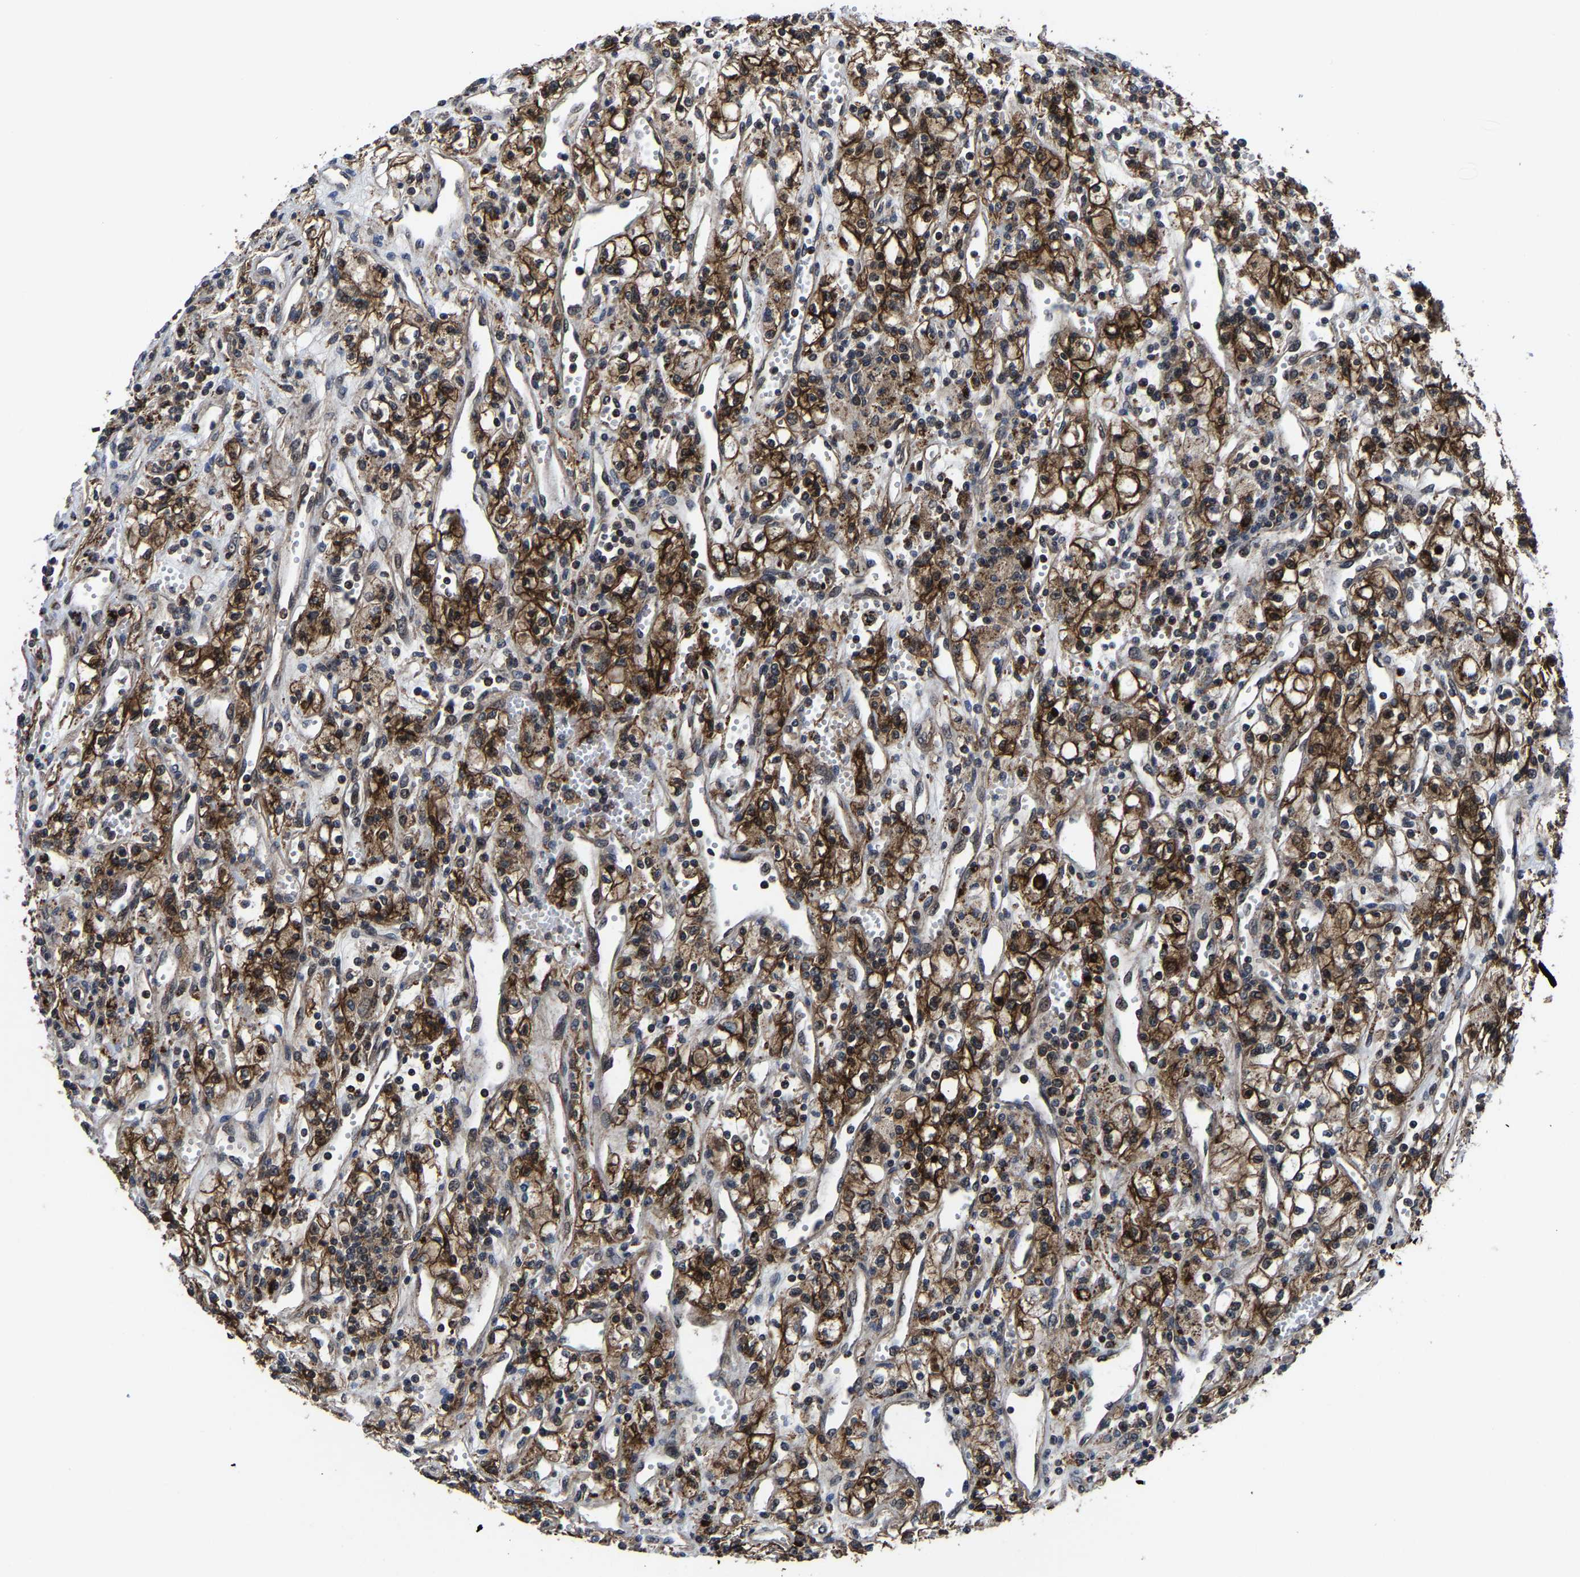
{"staining": {"intensity": "strong", "quantity": ">75%", "location": "cytoplasmic/membranous"}, "tissue": "renal cancer", "cell_type": "Tumor cells", "image_type": "cancer", "snomed": [{"axis": "morphology", "description": "Adenocarcinoma, NOS"}, {"axis": "topography", "description": "Kidney"}], "caption": "Protein expression analysis of human renal cancer reveals strong cytoplasmic/membranous staining in approximately >75% of tumor cells.", "gene": "ZCCHC7", "patient": {"sex": "male", "age": 59}}